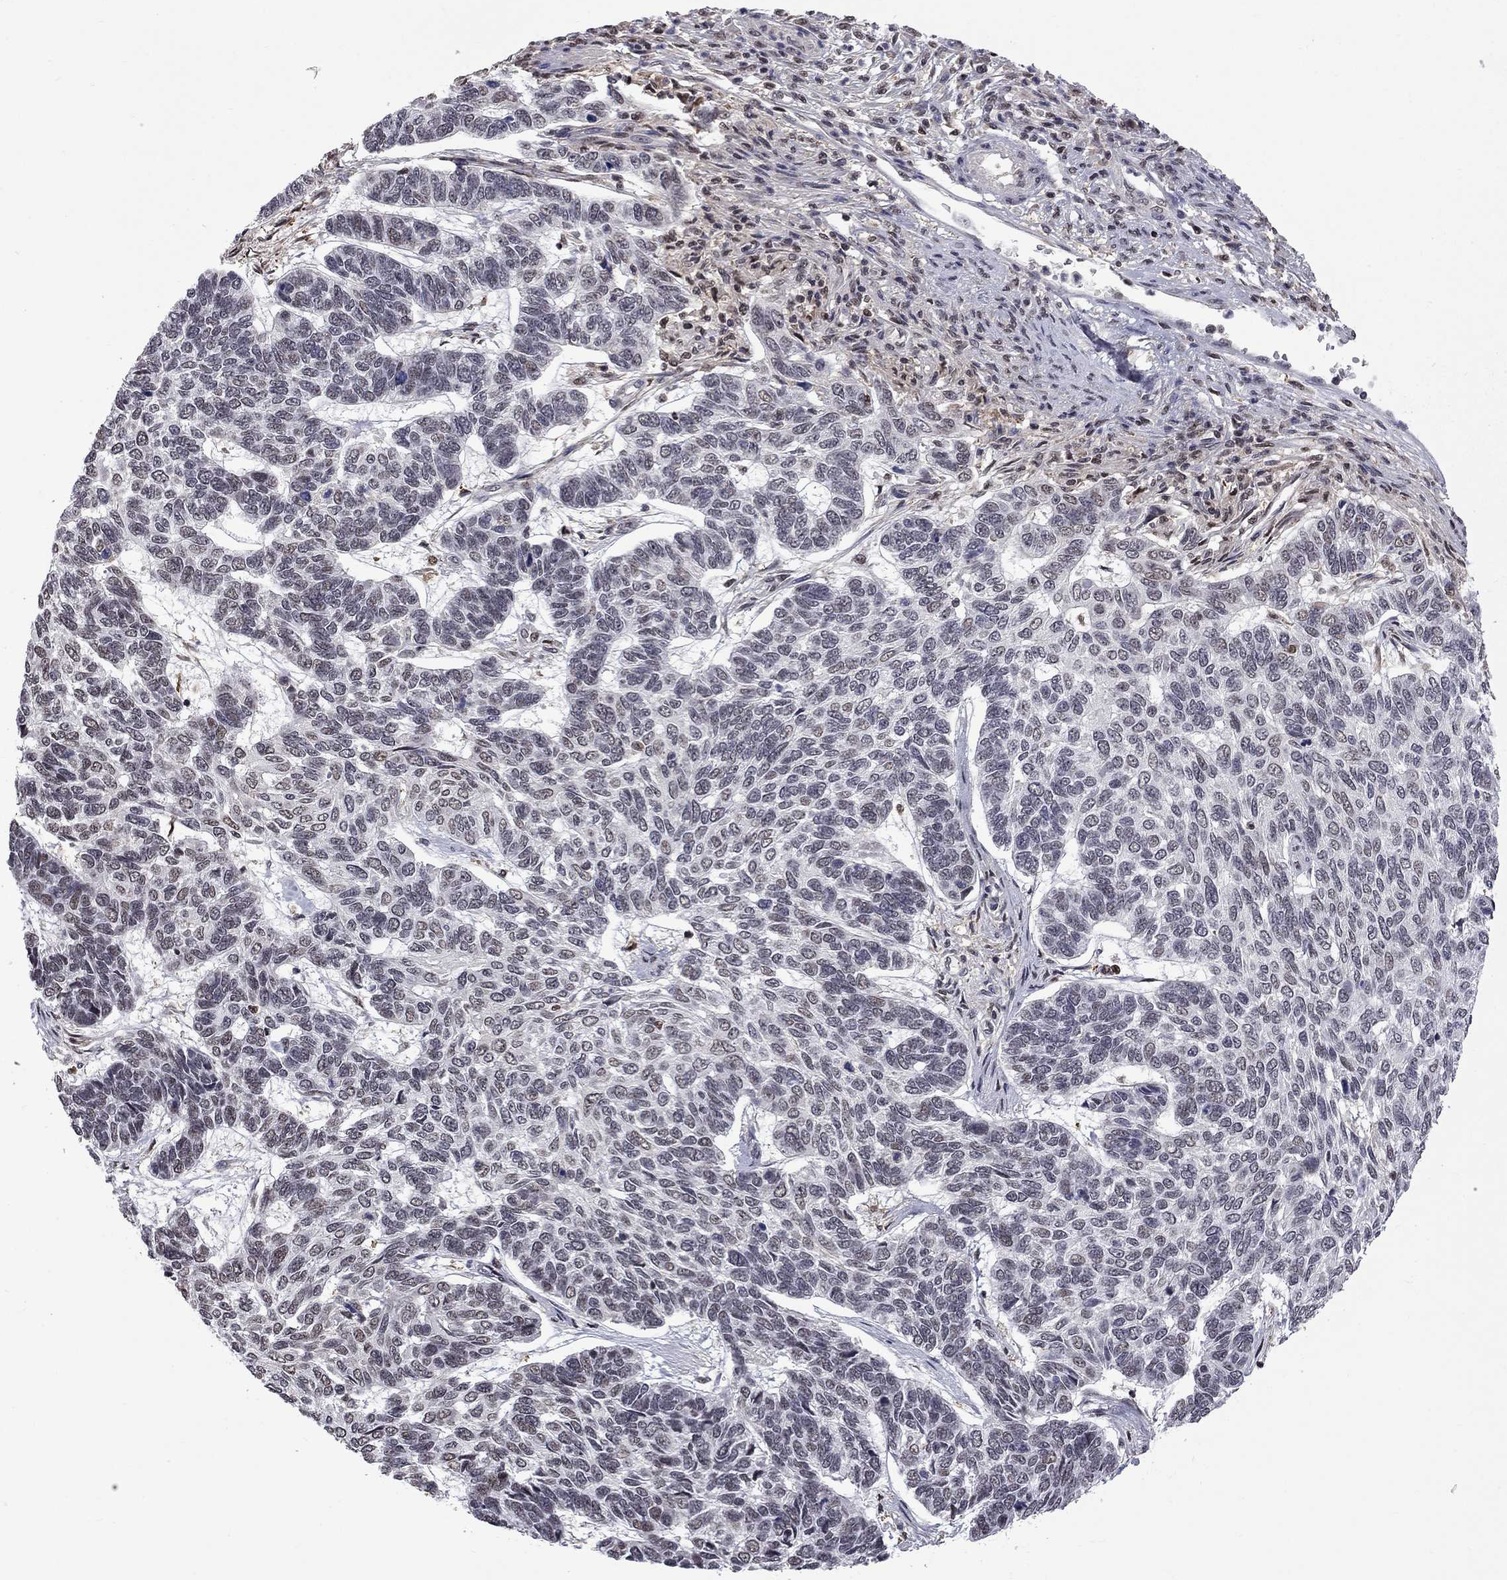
{"staining": {"intensity": "negative", "quantity": "none", "location": "none"}, "tissue": "skin cancer", "cell_type": "Tumor cells", "image_type": "cancer", "snomed": [{"axis": "morphology", "description": "Basal cell carcinoma"}, {"axis": "topography", "description": "Skin"}], "caption": "Protein analysis of basal cell carcinoma (skin) displays no significant positivity in tumor cells.", "gene": "RFWD3", "patient": {"sex": "female", "age": 65}}